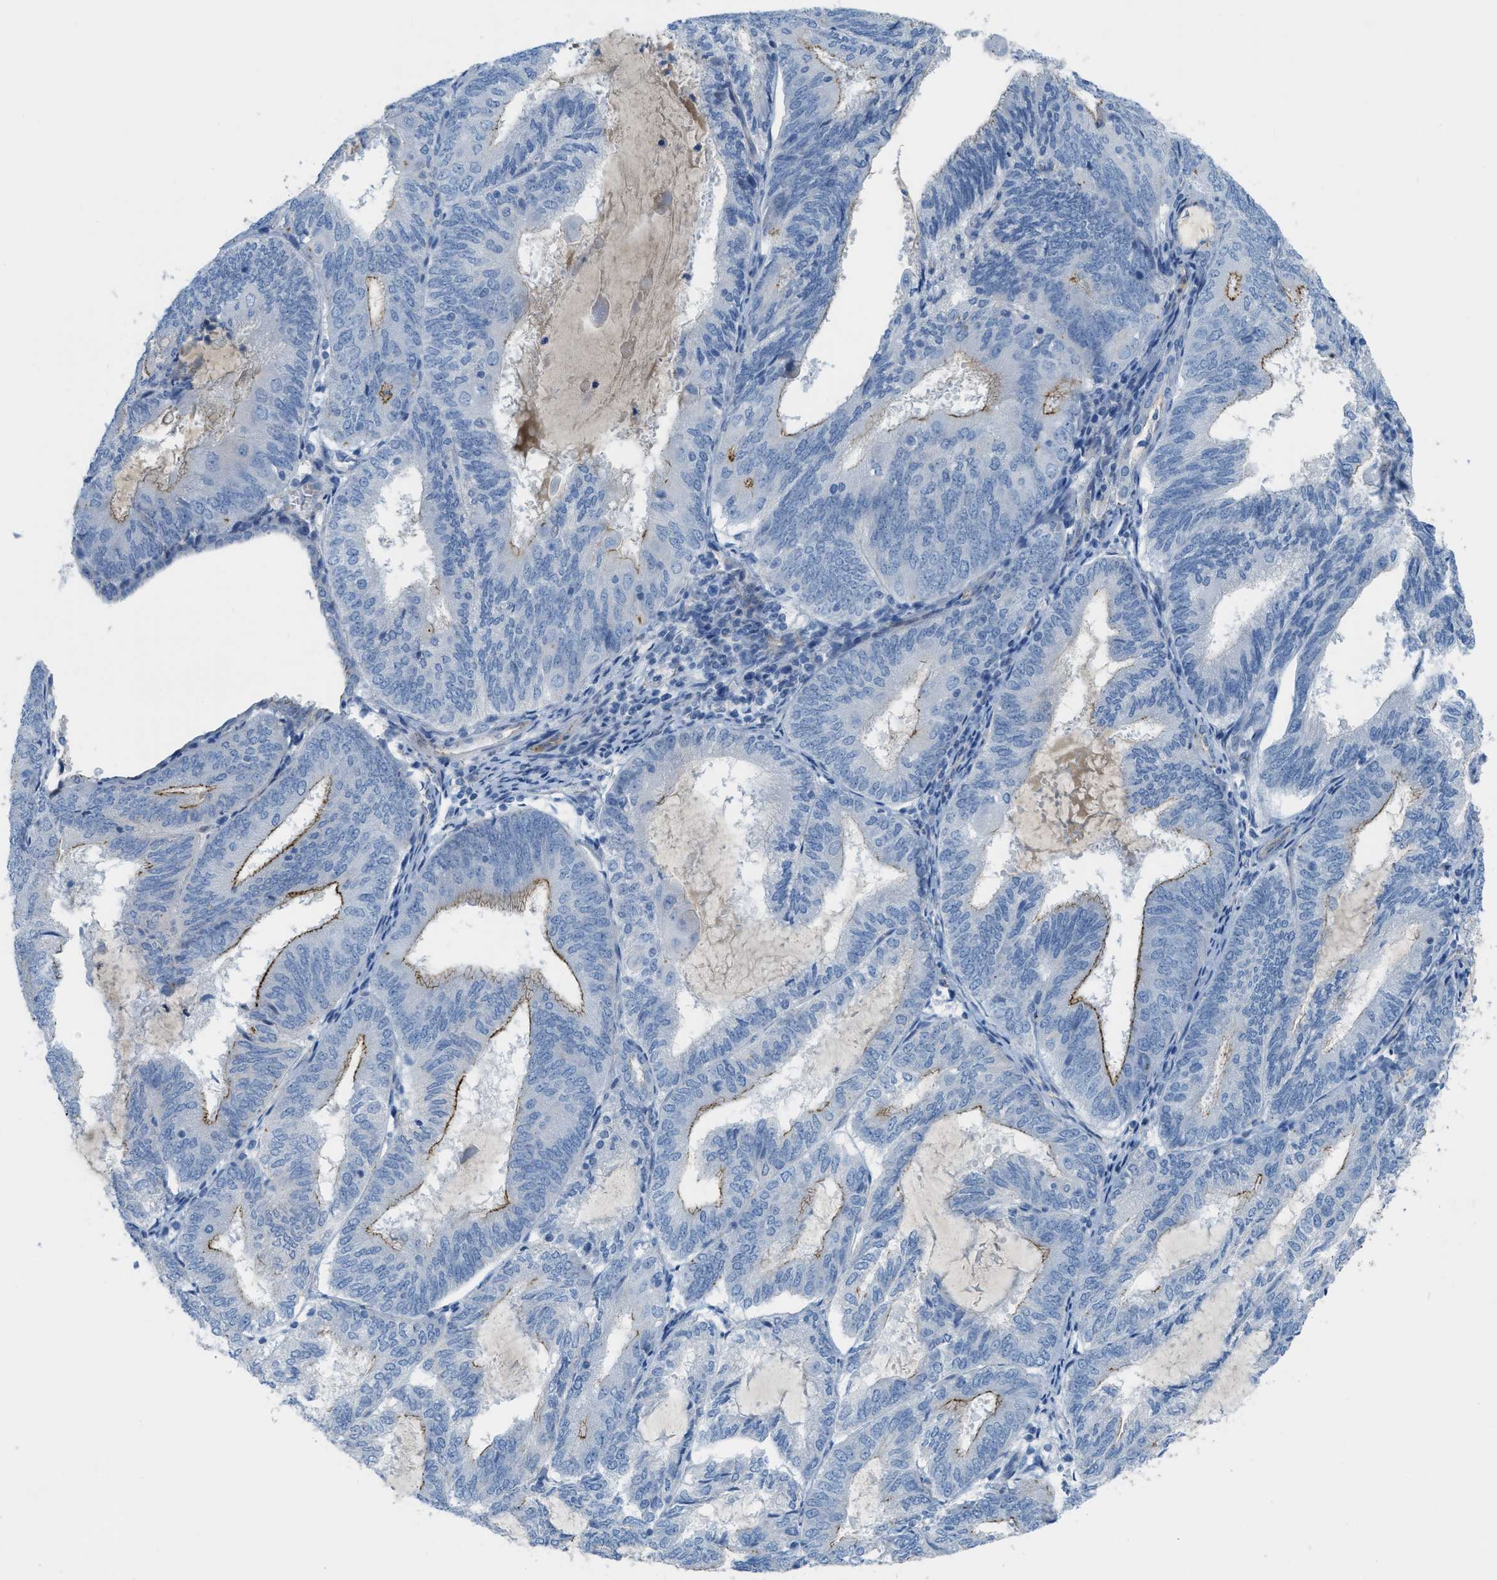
{"staining": {"intensity": "moderate", "quantity": "<25%", "location": "cytoplasmic/membranous"}, "tissue": "endometrial cancer", "cell_type": "Tumor cells", "image_type": "cancer", "snomed": [{"axis": "morphology", "description": "Adenocarcinoma, NOS"}, {"axis": "topography", "description": "Endometrium"}], "caption": "Protein analysis of endometrial cancer tissue reveals moderate cytoplasmic/membranous expression in about <25% of tumor cells.", "gene": "CRB3", "patient": {"sex": "female", "age": 81}}